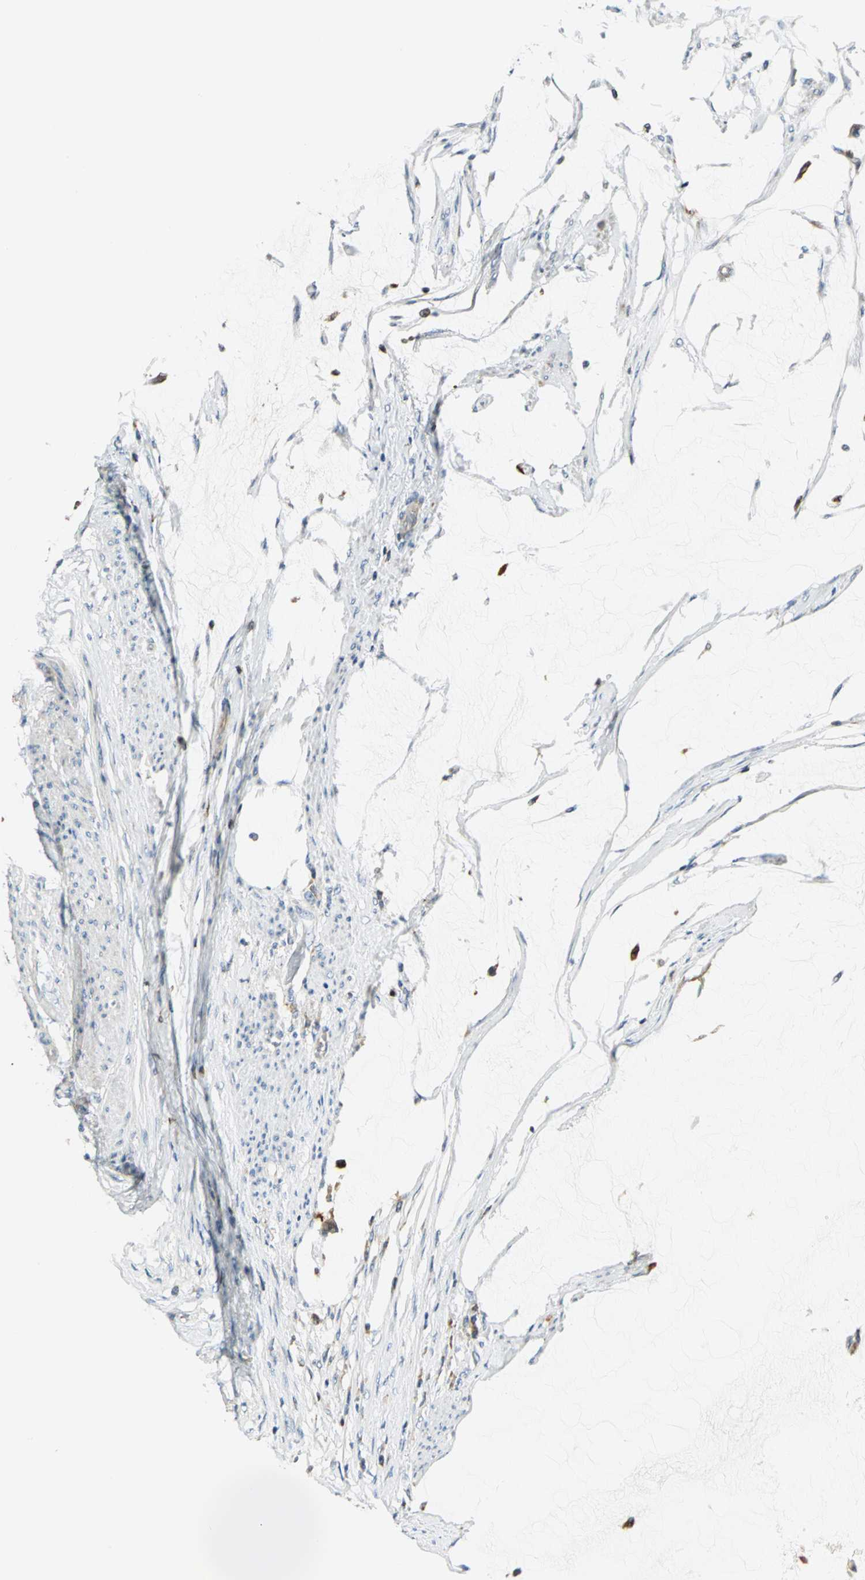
{"staining": {"intensity": "strong", "quantity": ">75%", "location": "cytoplasmic/membranous"}, "tissue": "colorectal cancer", "cell_type": "Tumor cells", "image_type": "cancer", "snomed": [{"axis": "morphology", "description": "Normal tissue, NOS"}, {"axis": "morphology", "description": "Adenocarcinoma, NOS"}, {"axis": "topography", "description": "Rectum"}, {"axis": "topography", "description": "Peripheral nerve tissue"}], "caption": "Strong cytoplasmic/membranous staining for a protein is identified in approximately >75% of tumor cells of colorectal adenocarcinoma using immunohistochemistry (IHC).", "gene": "USP40", "patient": {"sex": "female", "age": 77}}